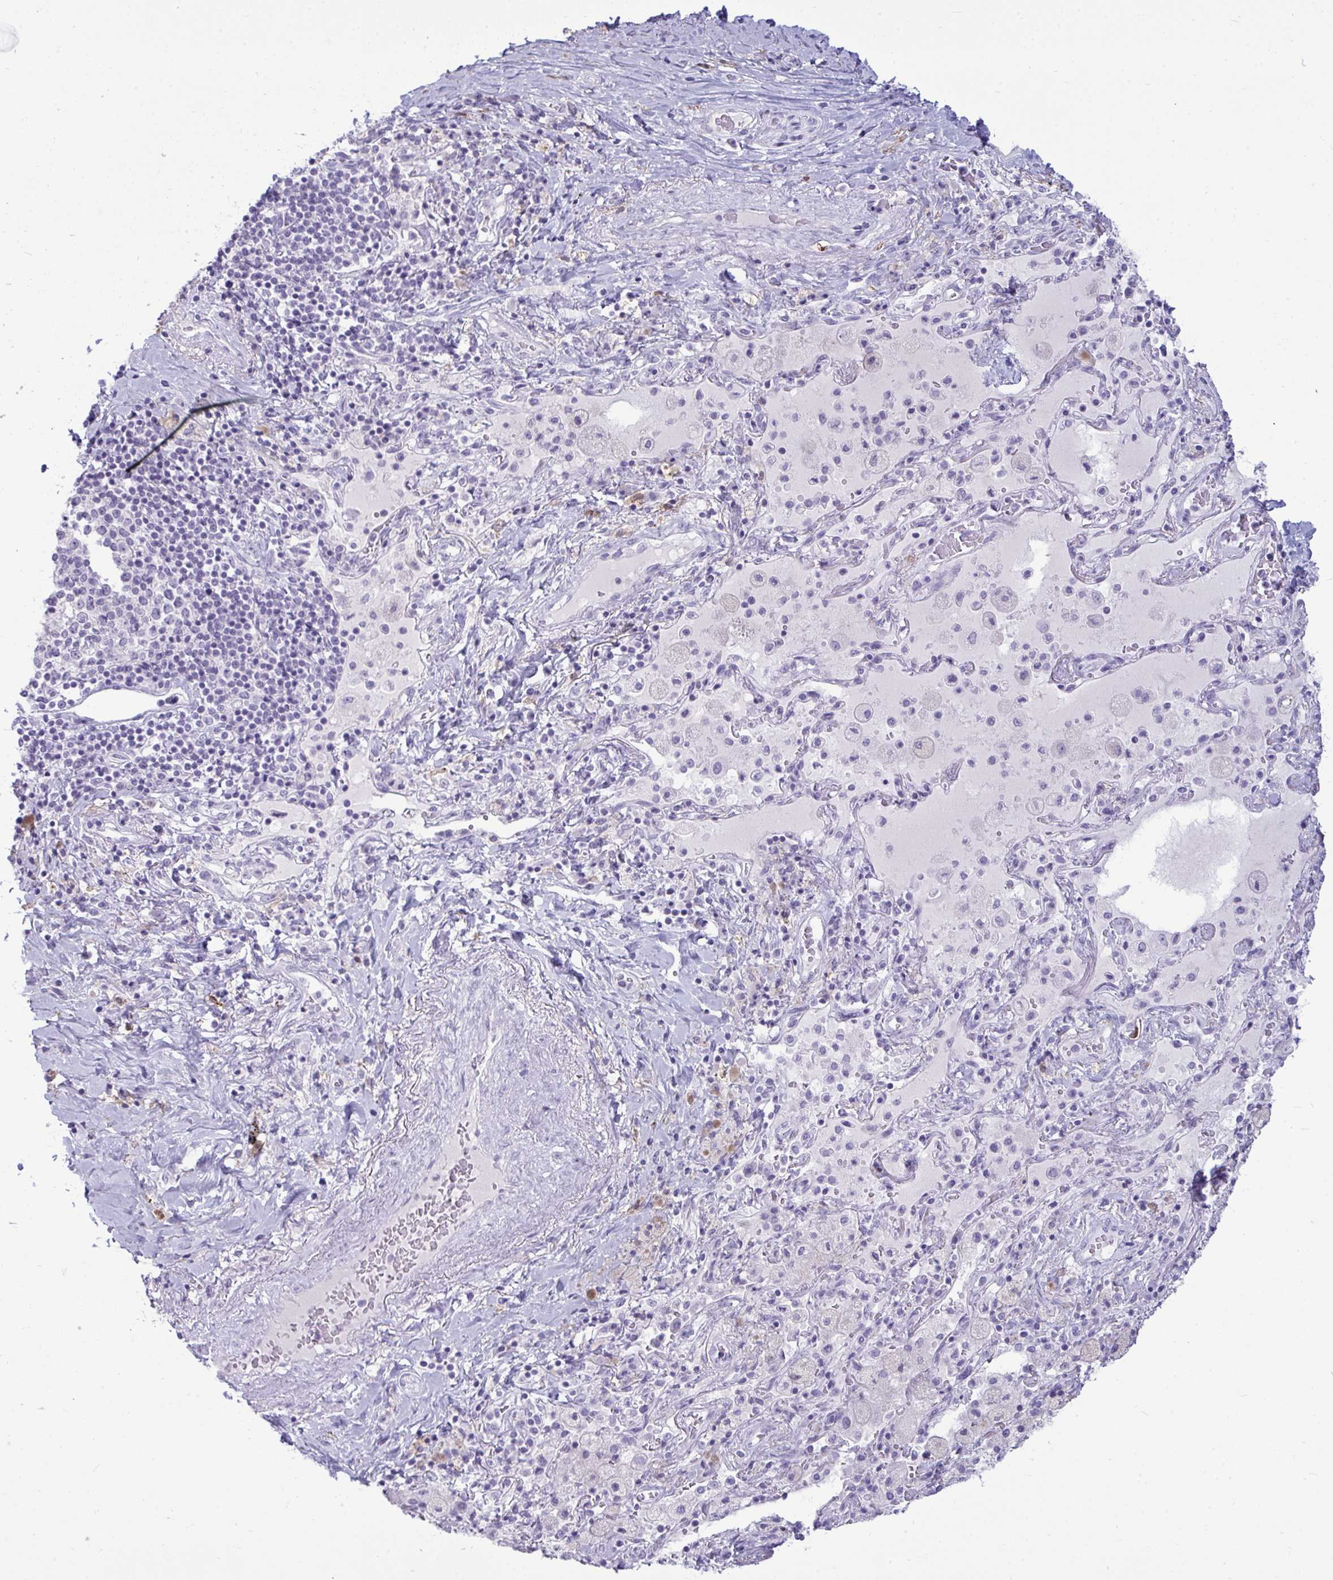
{"staining": {"intensity": "negative", "quantity": "none", "location": "none"}, "tissue": "adipose tissue", "cell_type": "Adipocytes", "image_type": "normal", "snomed": [{"axis": "morphology", "description": "Normal tissue, NOS"}, {"axis": "topography", "description": "Cartilage tissue"}, {"axis": "topography", "description": "Bronchus"}], "caption": "Adipocytes show no significant positivity in normal adipose tissue. (DAB immunohistochemistry (IHC) visualized using brightfield microscopy, high magnification).", "gene": "ANKRD60", "patient": {"sex": "male", "age": 64}}